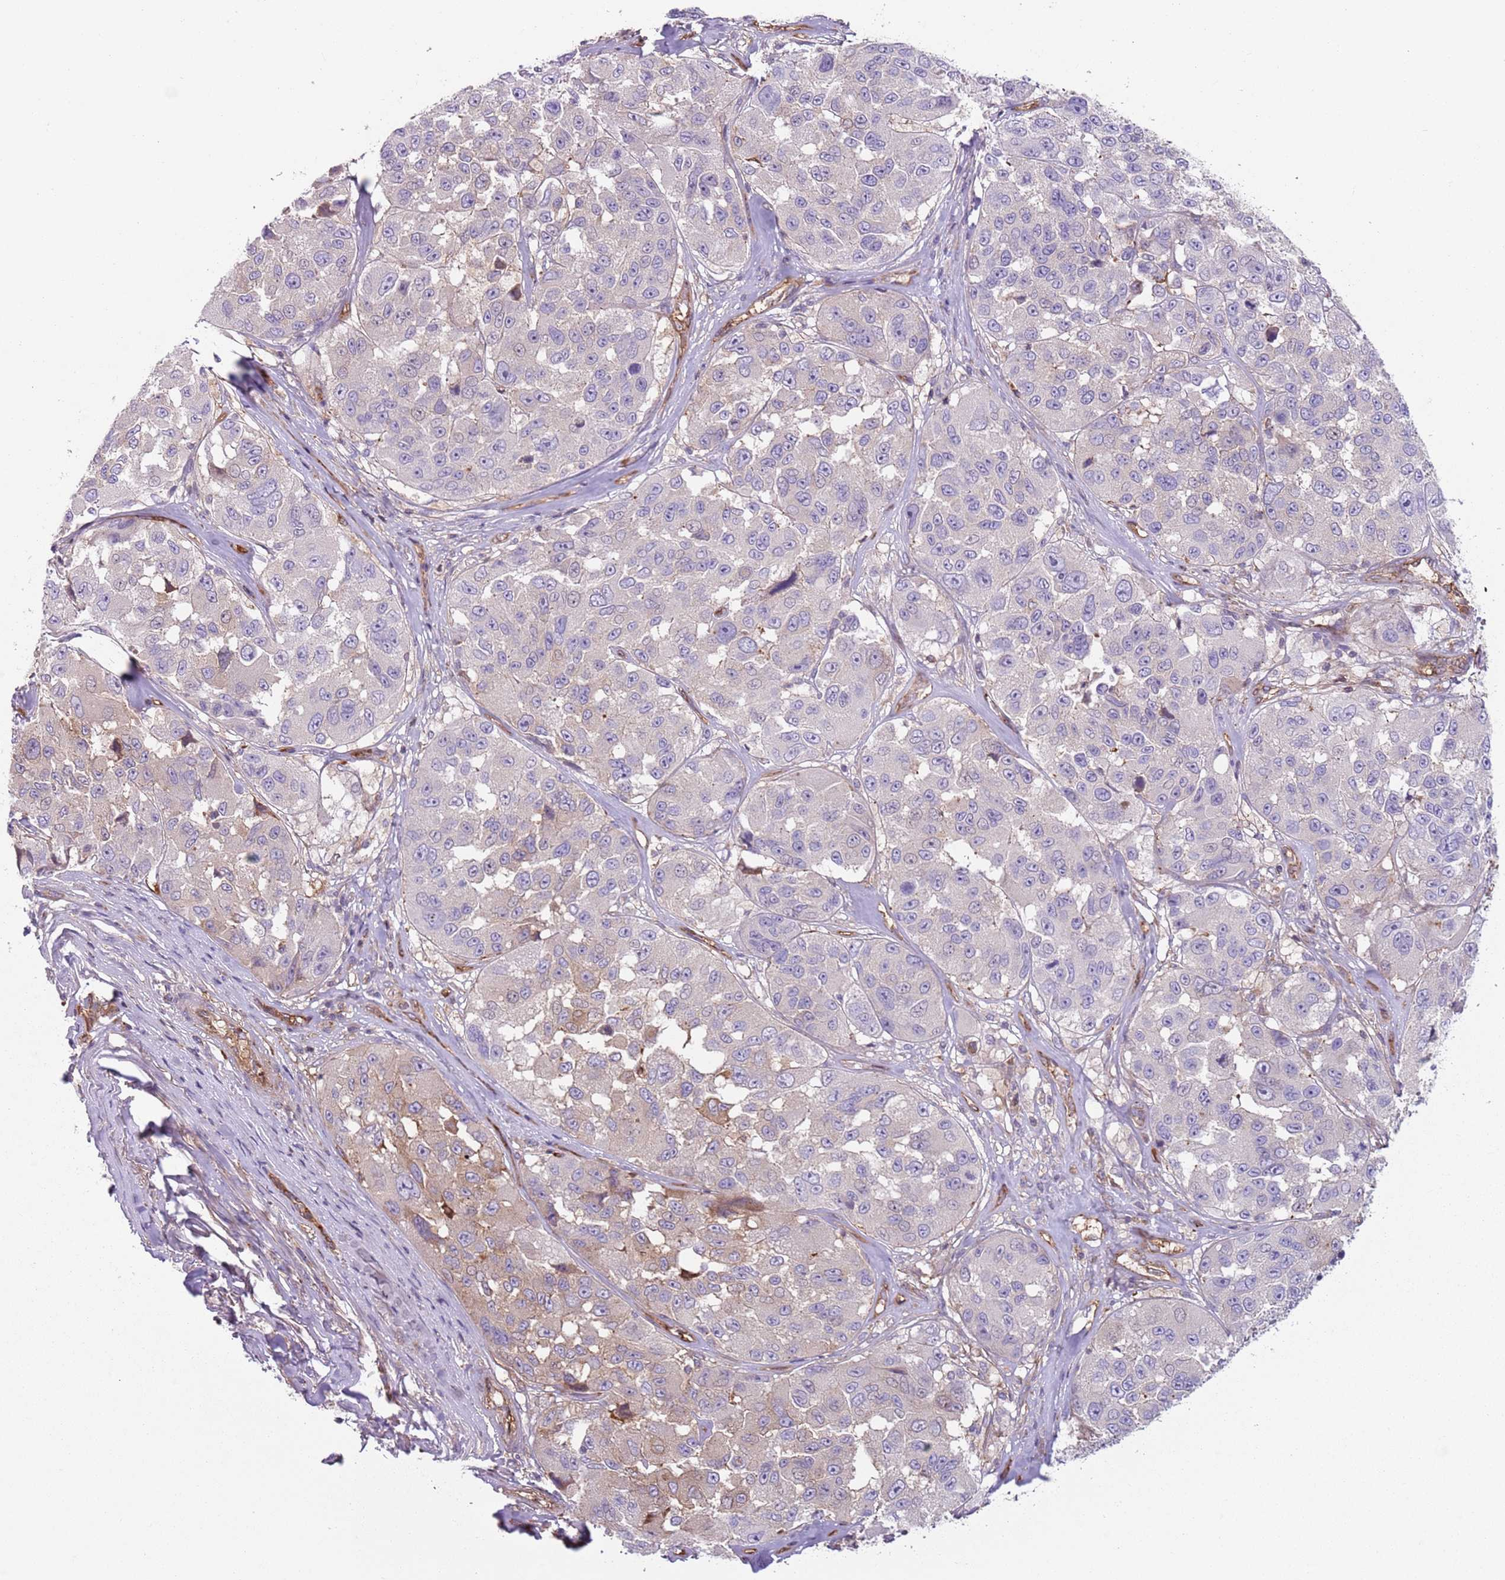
{"staining": {"intensity": "moderate", "quantity": "<25%", "location": "cytoplasmic/membranous"}, "tissue": "melanoma", "cell_type": "Tumor cells", "image_type": "cancer", "snomed": [{"axis": "morphology", "description": "Malignant melanoma, NOS"}, {"axis": "topography", "description": "Skin"}], "caption": "A brown stain highlights moderate cytoplasmic/membranous positivity of a protein in human melanoma tumor cells. (DAB IHC, brown staining for protein, blue staining for nuclei).", "gene": "GNAI3", "patient": {"sex": "female", "age": 66}}